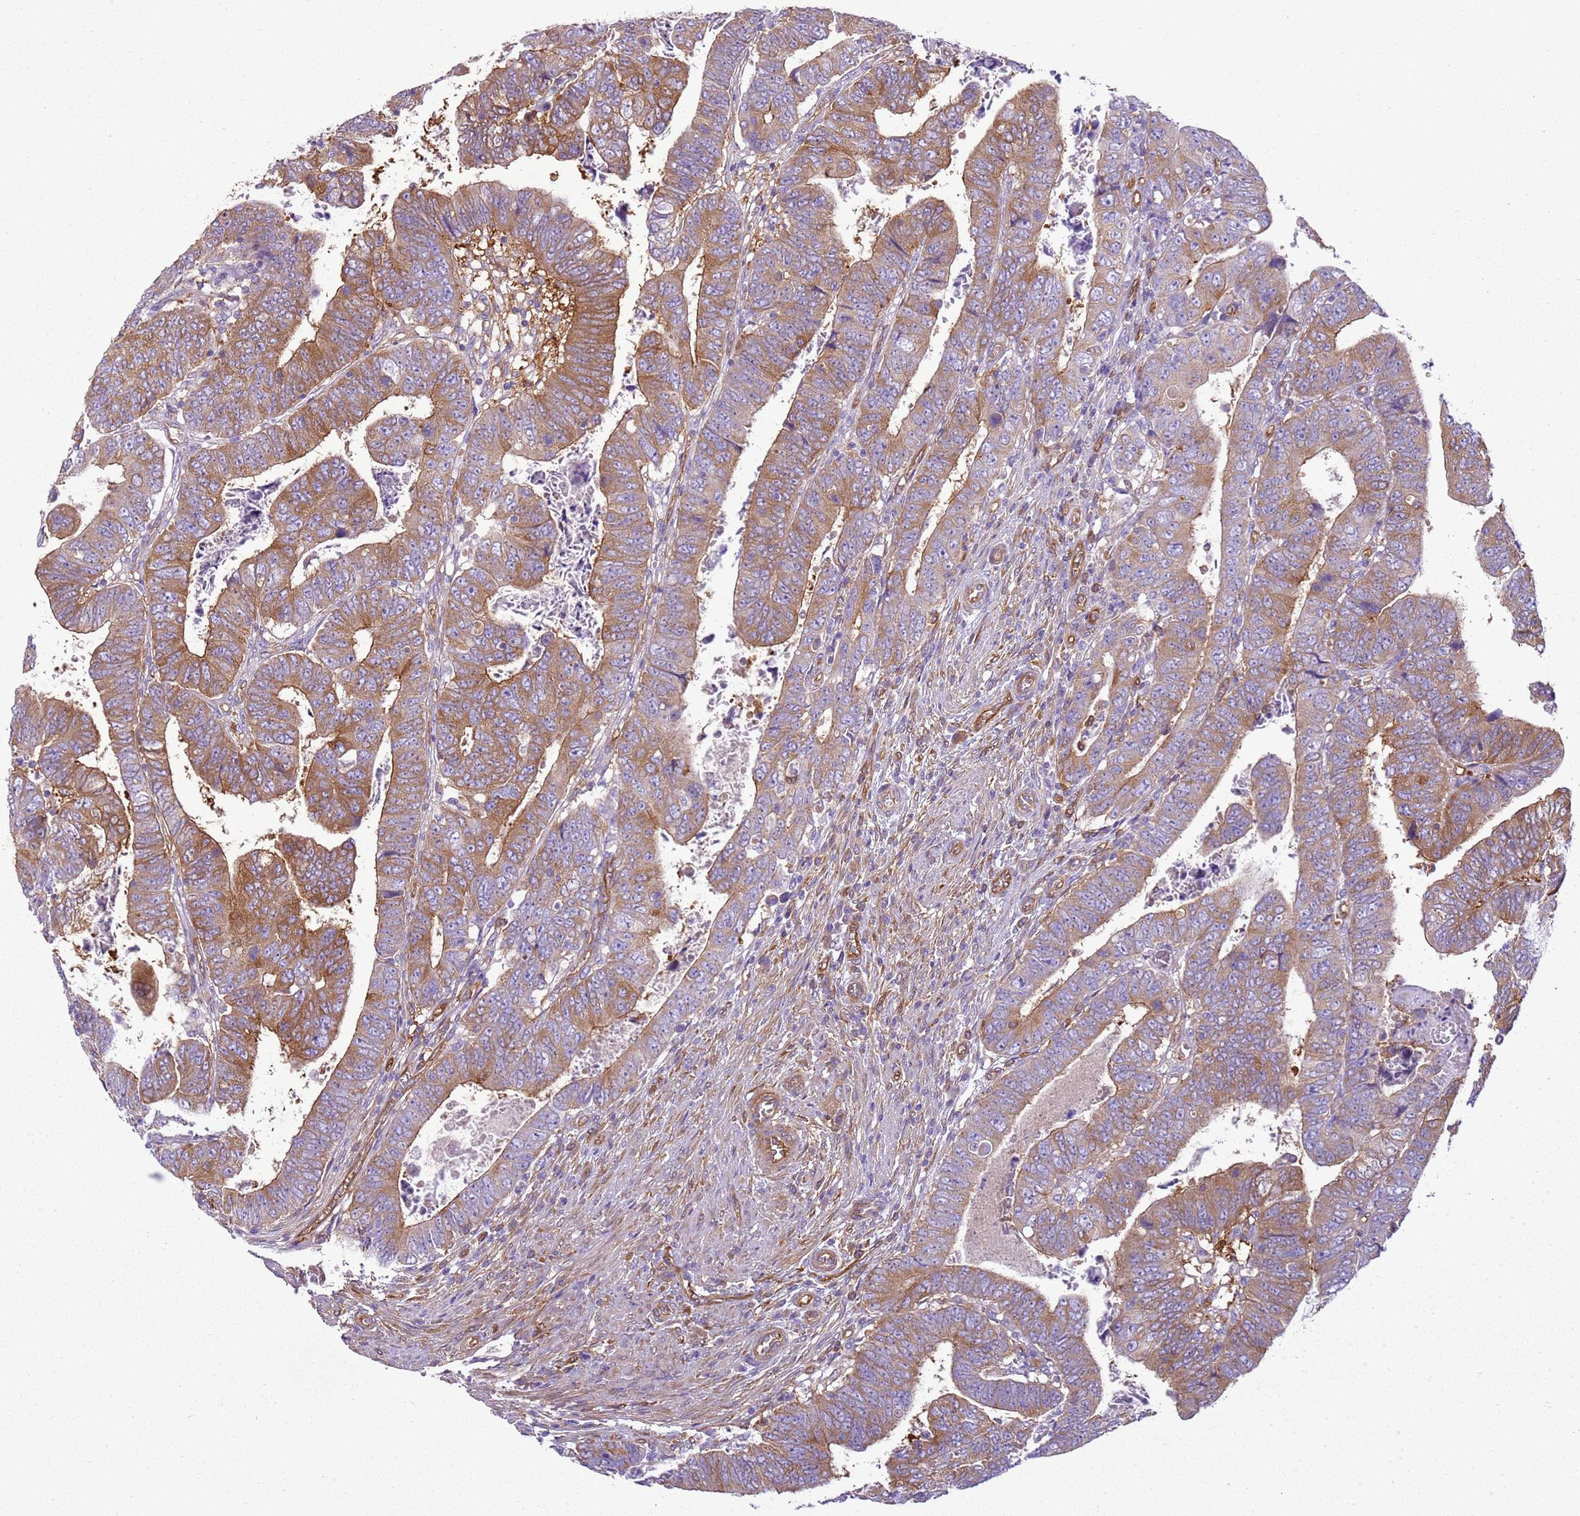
{"staining": {"intensity": "moderate", "quantity": ">75%", "location": "cytoplasmic/membranous"}, "tissue": "colorectal cancer", "cell_type": "Tumor cells", "image_type": "cancer", "snomed": [{"axis": "morphology", "description": "Normal tissue, NOS"}, {"axis": "morphology", "description": "Adenocarcinoma, NOS"}, {"axis": "topography", "description": "Rectum"}], "caption": "Brown immunohistochemical staining in human colorectal cancer (adenocarcinoma) demonstrates moderate cytoplasmic/membranous staining in approximately >75% of tumor cells. Ihc stains the protein of interest in brown and the nuclei are stained blue.", "gene": "SNX21", "patient": {"sex": "female", "age": 65}}